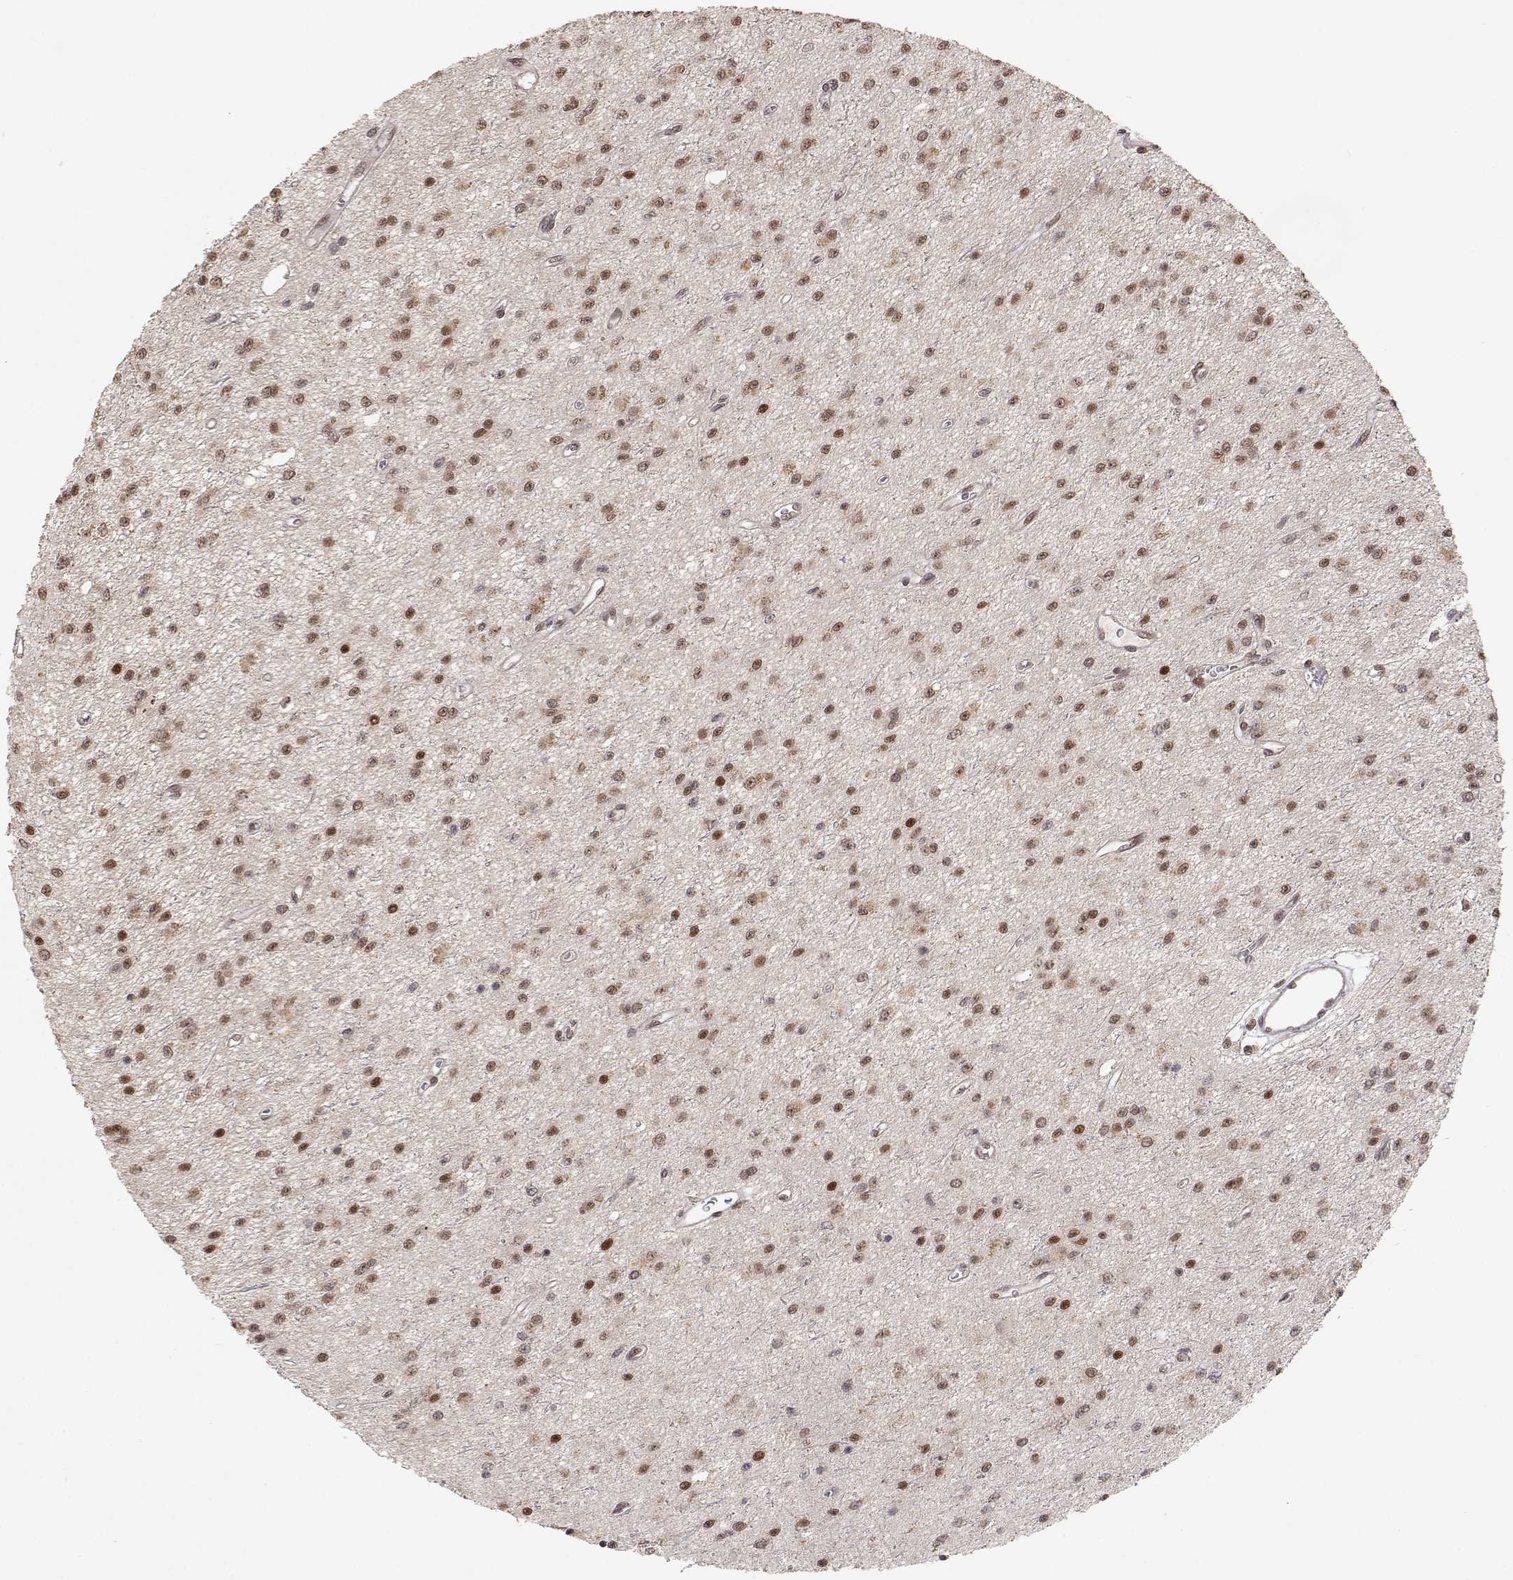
{"staining": {"intensity": "strong", "quantity": "<25%", "location": "nuclear"}, "tissue": "glioma", "cell_type": "Tumor cells", "image_type": "cancer", "snomed": [{"axis": "morphology", "description": "Glioma, malignant, Low grade"}, {"axis": "topography", "description": "Brain"}], "caption": "Immunohistochemistry (IHC) photomicrograph of human glioma stained for a protein (brown), which reveals medium levels of strong nuclear expression in approximately <25% of tumor cells.", "gene": "BRCA1", "patient": {"sex": "female", "age": 45}}